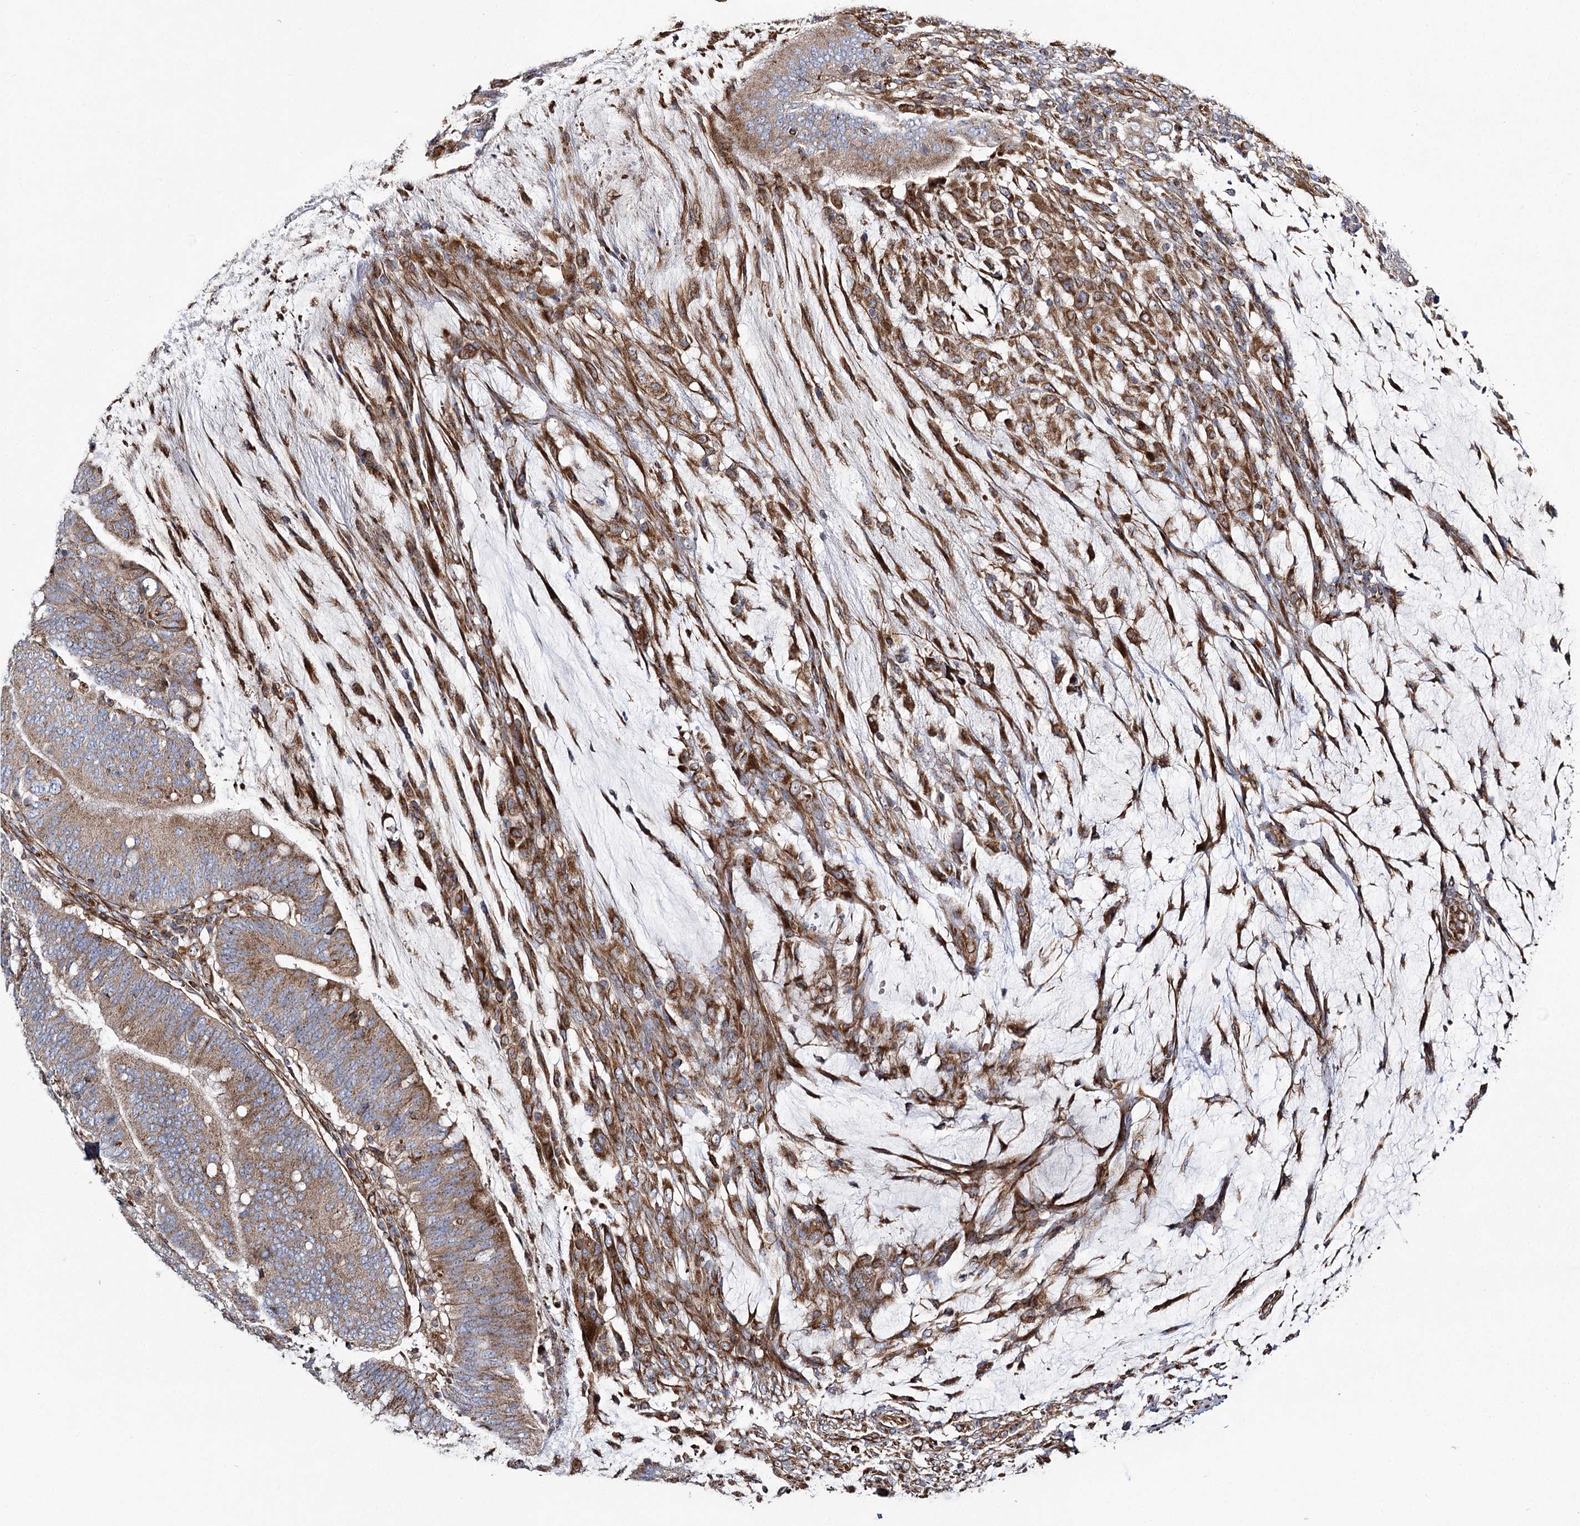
{"staining": {"intensity": "moderate", "quantity": ">75%", "location": "cytoplasmic/membranous"}, "tissue": "colorectal cancer", "cell_type": "Tumor cells", "image_type": "cancer", "snomed": [{"axis": "morphology", "description": "Adenocarcinoma, NOS"}, {"axis": "topography", "description": "Colon"}], "caption": "IHC histopathology image of adenocarcinoma (colorectal) stained for a protein (brown), which shows medium levels of moderate cytoplasmic/membranous expression in approximately >75% of tumor cells.", "gene": "THUMPD3", "patient": {"sex": "female", "age": 66}}